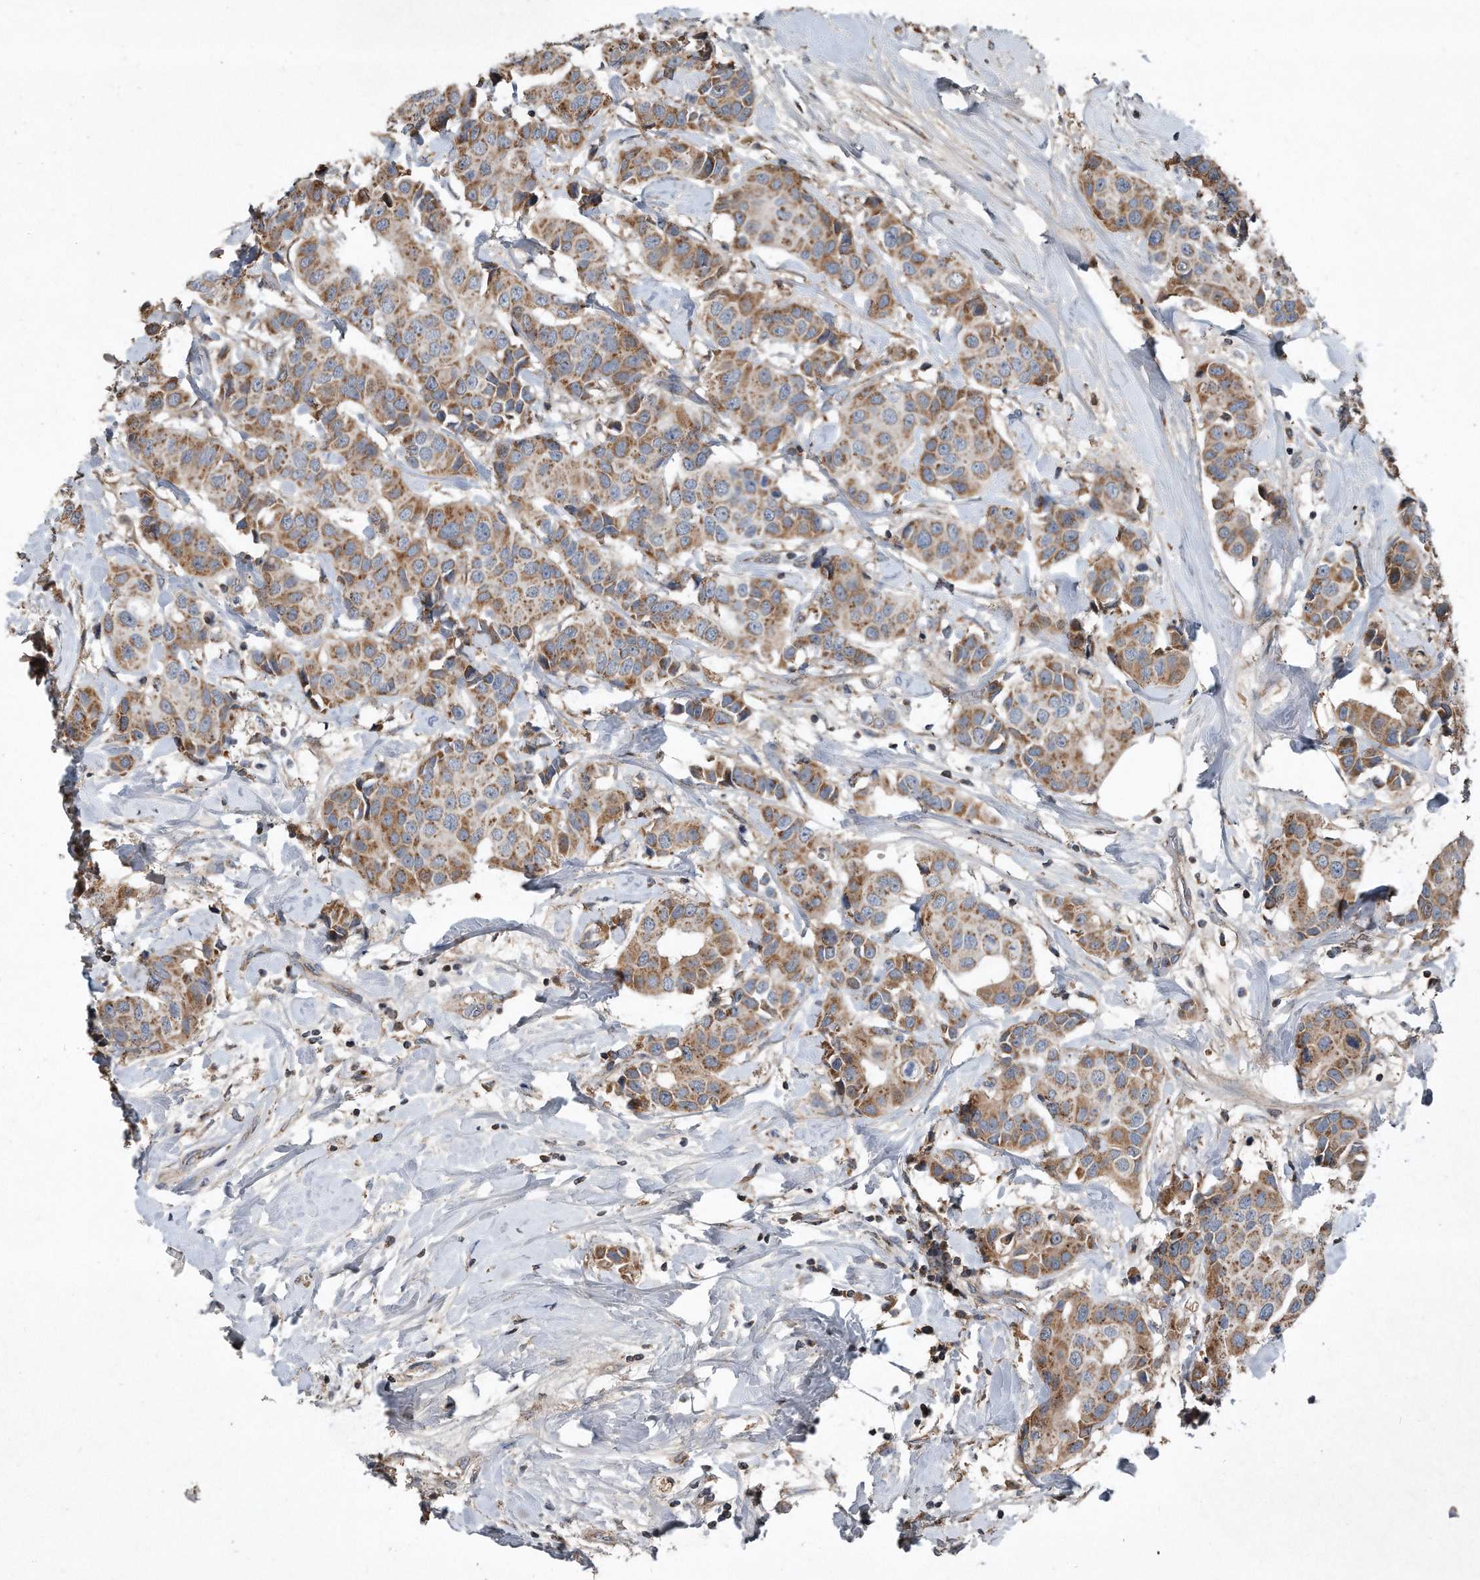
{"staining": {"intensity": "moderate", "quantity": ">75%", "location": "cytoplasmic/membranous"}, "tissue": "breast cancer", "cell_type": "Tumor cells", "image_type": "cancer", "snomed": [{"axis": "morphology", "description": "Normal tissue, NOS"}, {"axis": "morphology", "description": "Duct carcinoma"}, {"axis": "topography", "description": "Breast"}], "caption": "Protein staining demonstrates moderate cytoplasmic/membranous expression in about >75% of tumor cells in breast cancer. (Brightfield microscopy of DAB IHC at high magnification).", "gene": "SDHA", "patient": {"sex": "female", "age": 39}}